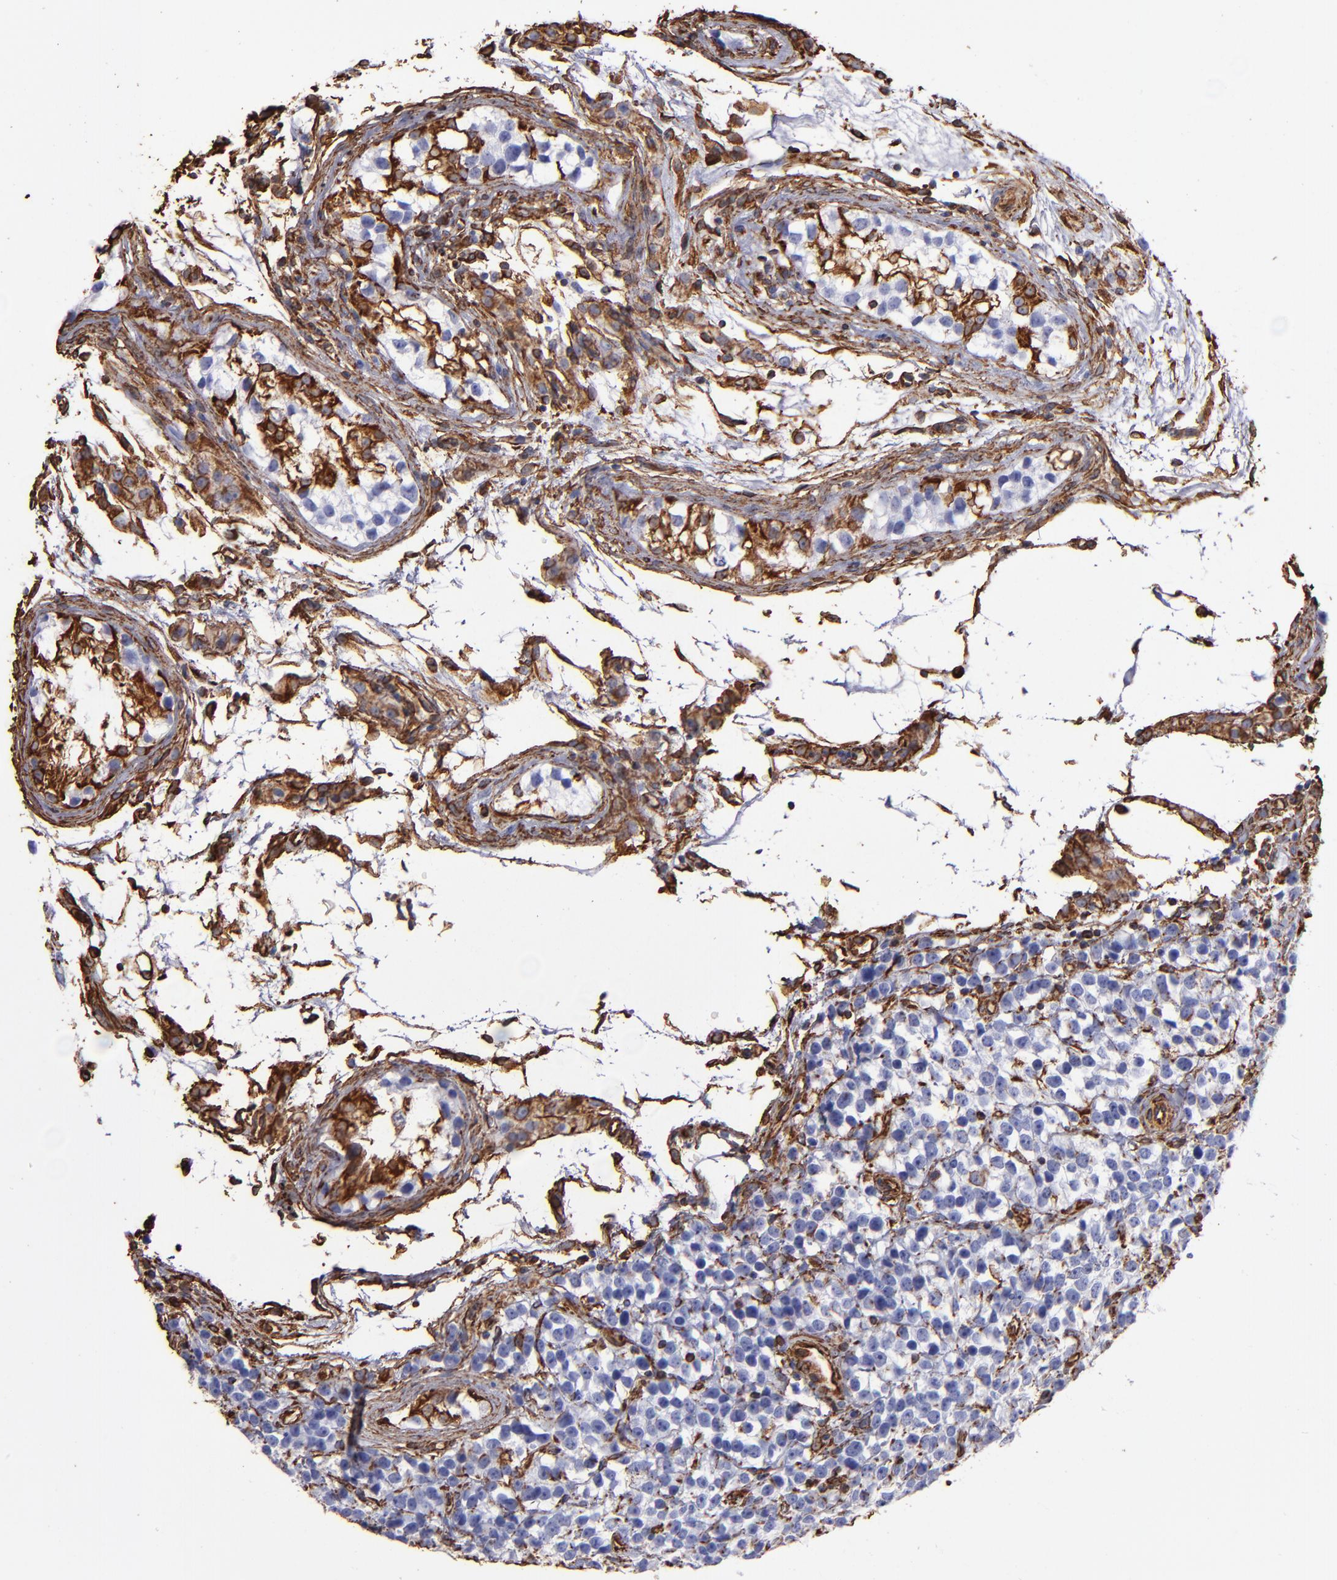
{"staining": {"intensity": "negative", "quantity": "none", "location": "none"}, "tissue": "testis cancer", "cell_type": "Tumor cells", "image_type": "cancer", "snomed": [{"axis": "morphology", "description": "Seminoma, NOS"}, {"axis": "topography", "description": "Testis"}], "caption": "Immunohistochemical staining of testis cancer (seminoma) reveals no significant staining in tumor cells.", "gene": "VIM", "patient": {"sex": "male", "age": 25}}